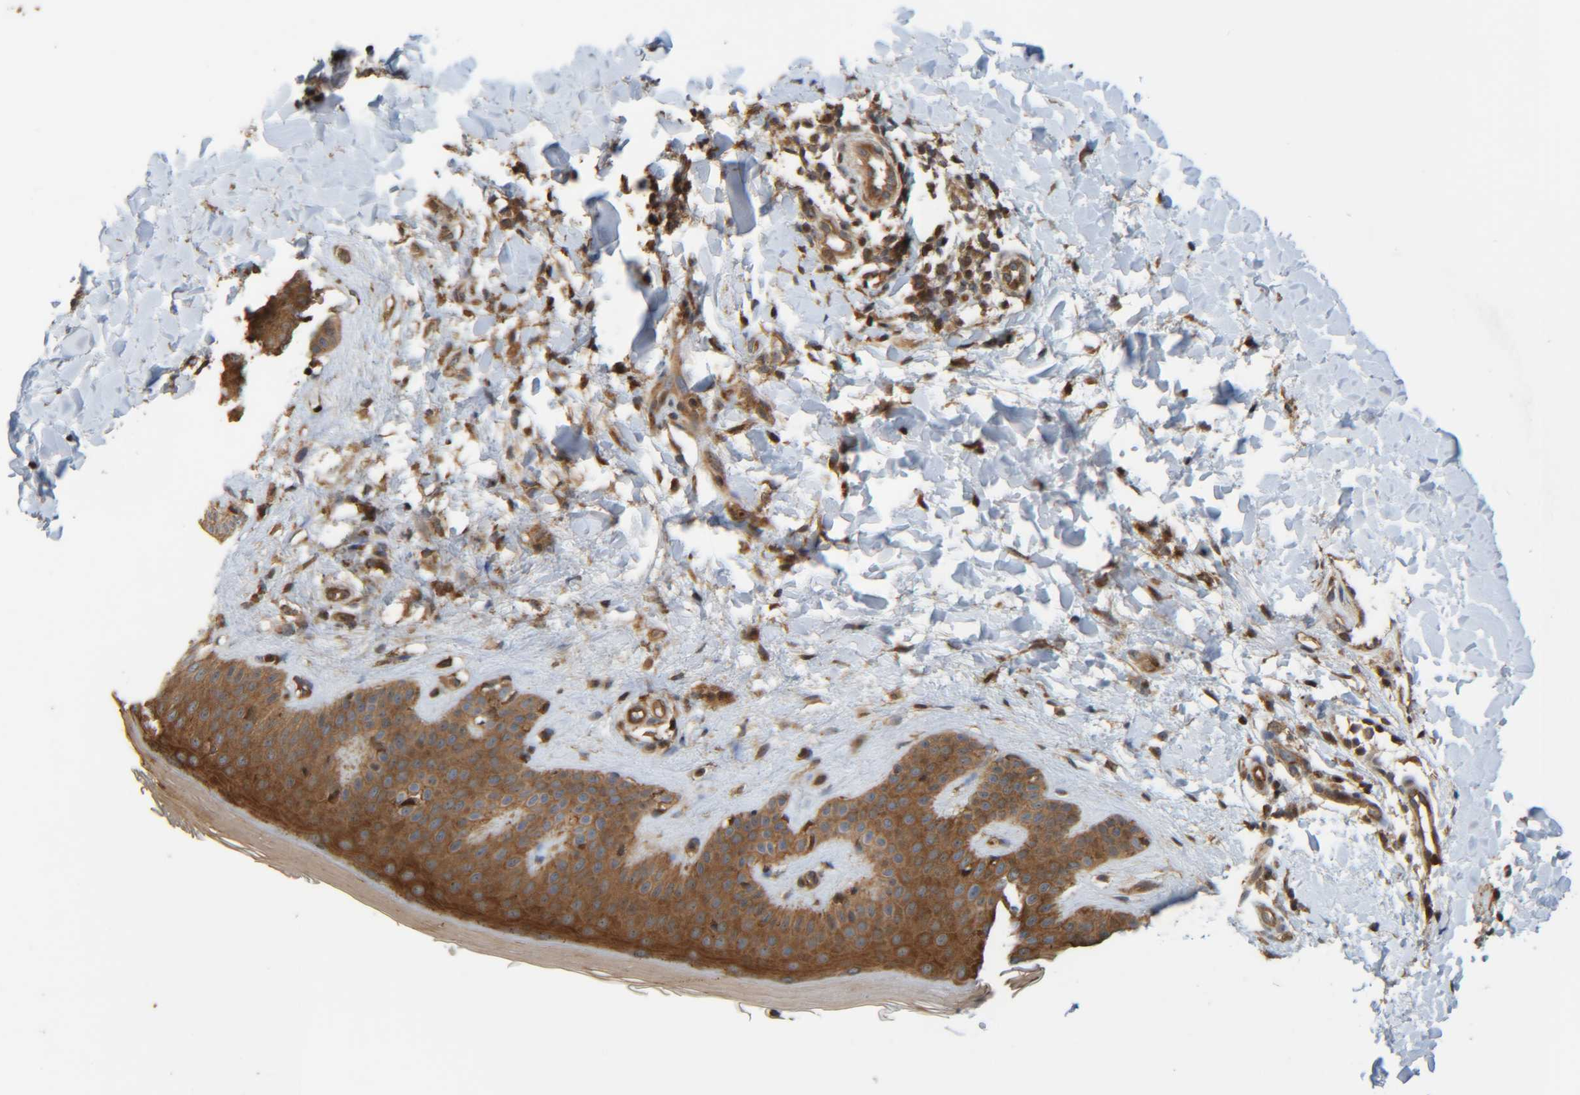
{"staining": {"intensity": "moderate", "quantity": ">75%", "location": "cytoplasmic/membranous"}, "tissue": "skin", "cell_type": "Fibroblasts", "image_type": "normal", "snomed": [{"axis": "morphology", "description": "Normal tissue, NOS"}, {"axis": "morphology", "description": "Malignant melanoma, Metastatic site"}, {"axis": "topography", "description": "Skin"}], "caption": "Skin stained with immunohistochemistry (IHC) exhibits moderate cytoplasmic/membranous staining in about >75% of fibroblasts. (brown staining indicates protein expression, while blue staining denotes nuclei).", "gene": "CCDC57", "patient": {"sex": "male", "age": 41}}